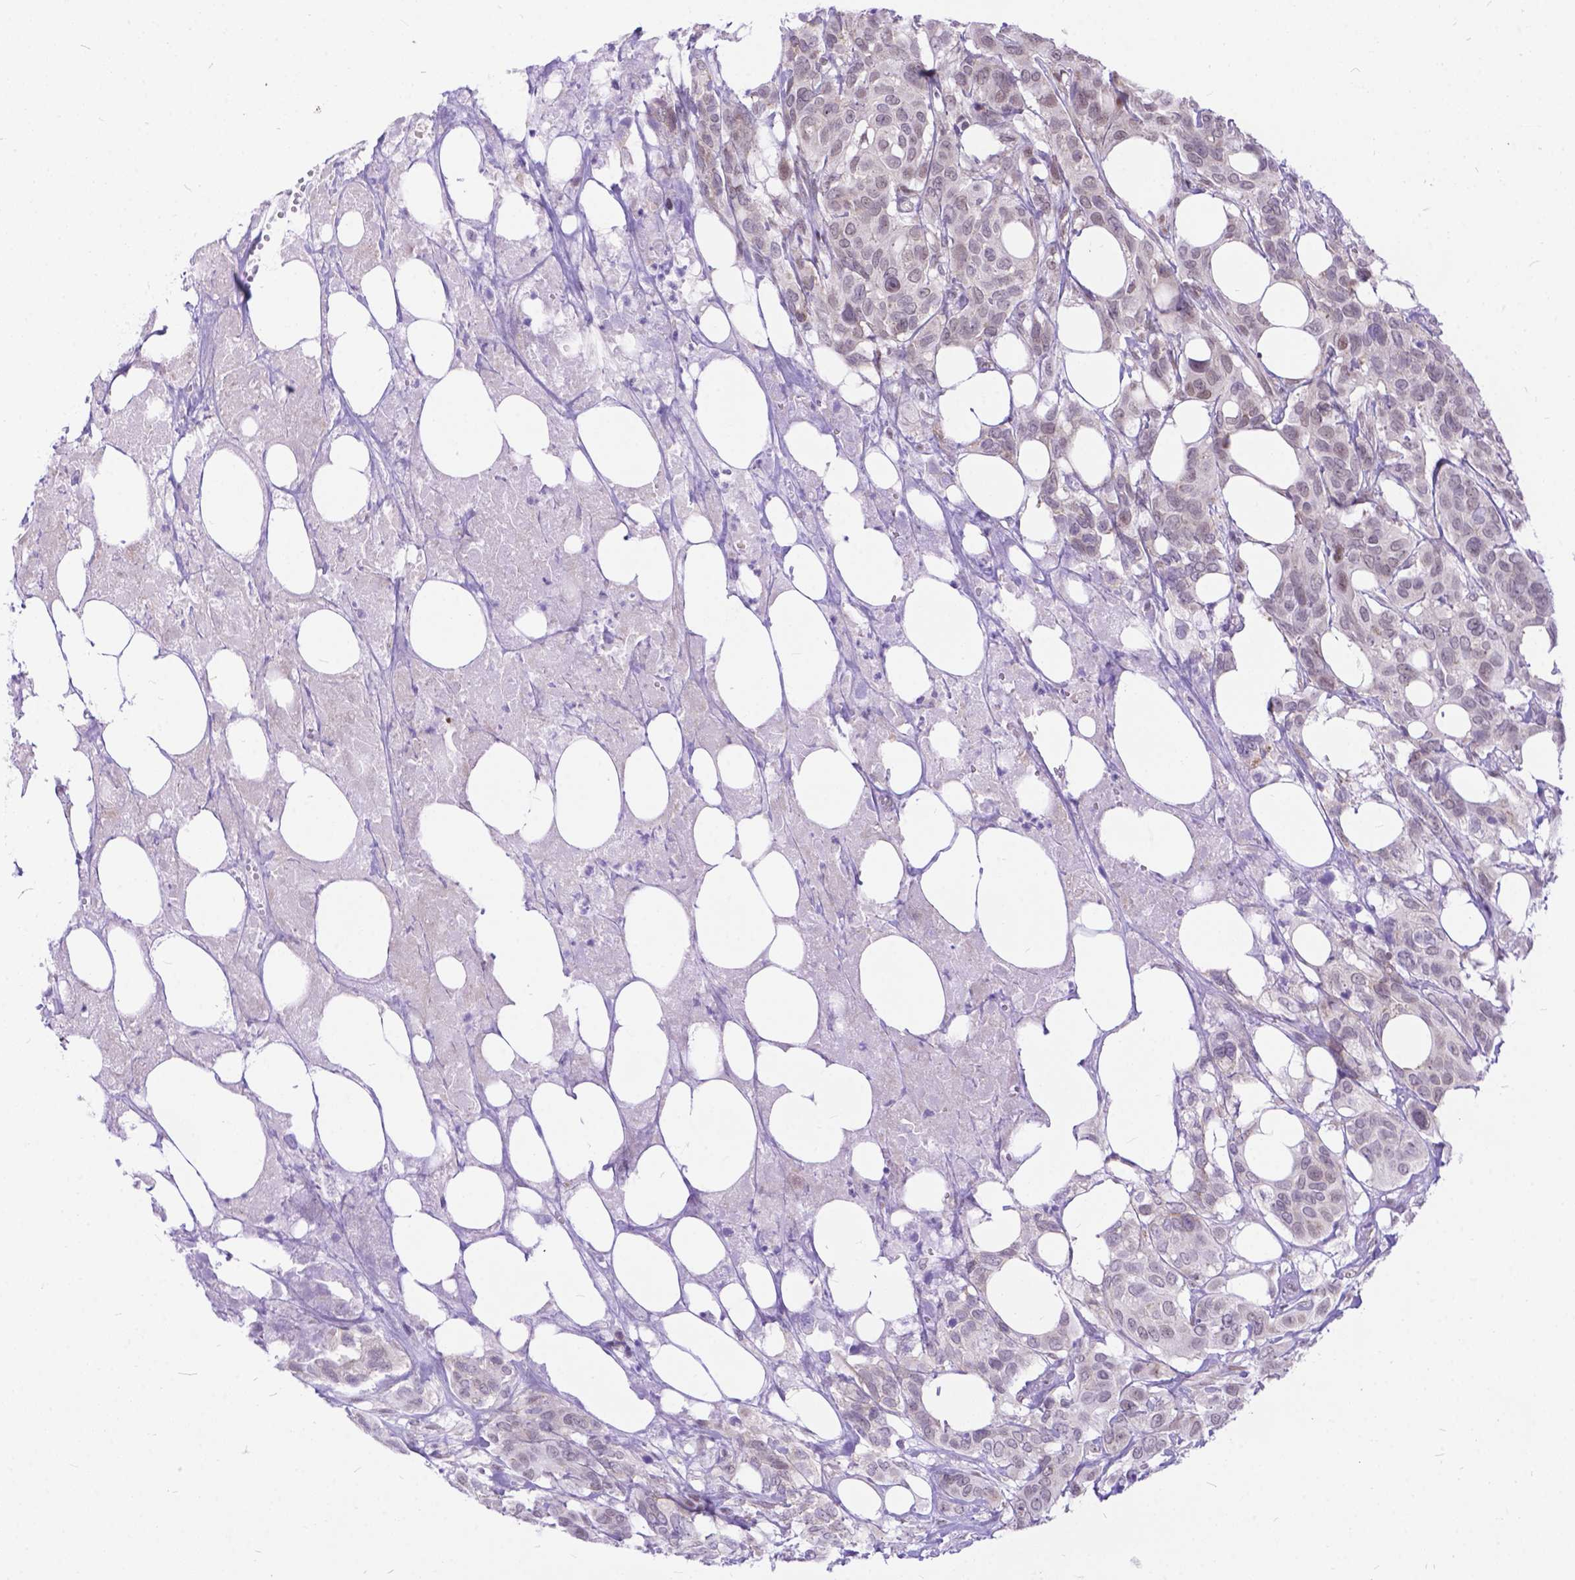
{"staining": {"intensity": "weak", "quantity": ">75%", "location": "nuclear"}, "tissue": "urothelial cancer", "cell_type": "Tumor cells", "image_type": "cancer", "snomed": [{"axis": "morphology", "description": "Urothelial carcinoma, NOS"}, {"axis": "morphology", "description": "Urothelial carcinoma, High grade"}, {"axis": "topography", "description": "Urinary bladder"}], "caption": "This is a micrograph of immunohistochemistry staining of transitional cell carcinoma, which shows weak positivity in the nuclear of tumor cells.", "gene": "FAM124B", "patient": {"sex": "male", "age": 63}}